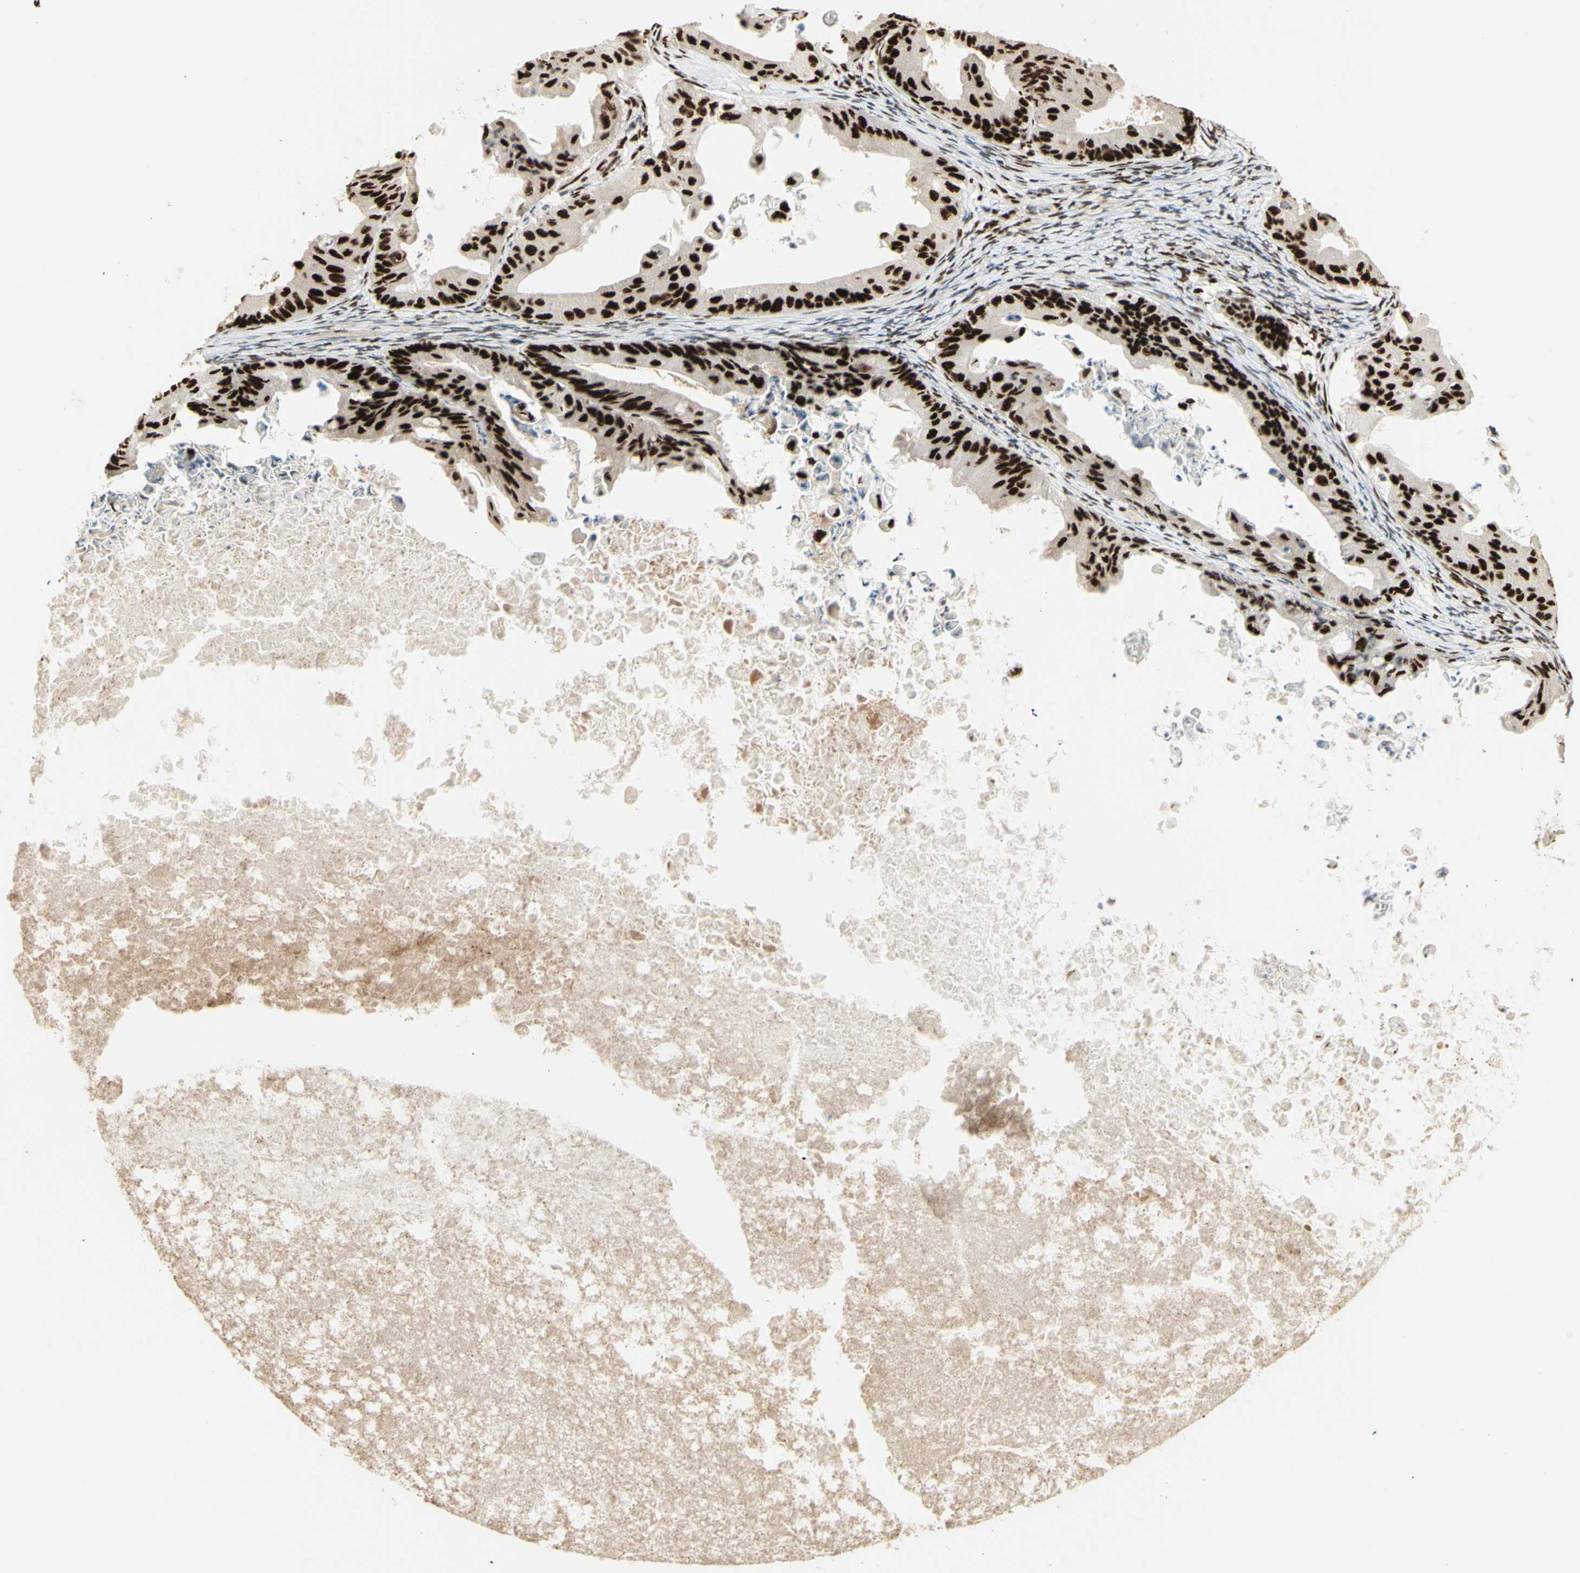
{"staining": {"intensity": "strong", "quantity": ">75%", "location": "nuclear"}, "tissue": "ovarian cancer", "cell_type": "Tumor cells", "image_type": "cancer", "snomed": [{"axis": "morphology", "description": "Cystadenocarcinoma, mucinous, NOS"}, {"axis": "topography", "description": "Ovary"}], "caption": "Mucinous cystadenocarcinoma (ovarian) was stained to show a protein in brown. There is high levels of strong nuclear expression in approximately >75% of tumor cells.", "gene": "DHX9", "patient": {"sex": "female", "age": 37}}